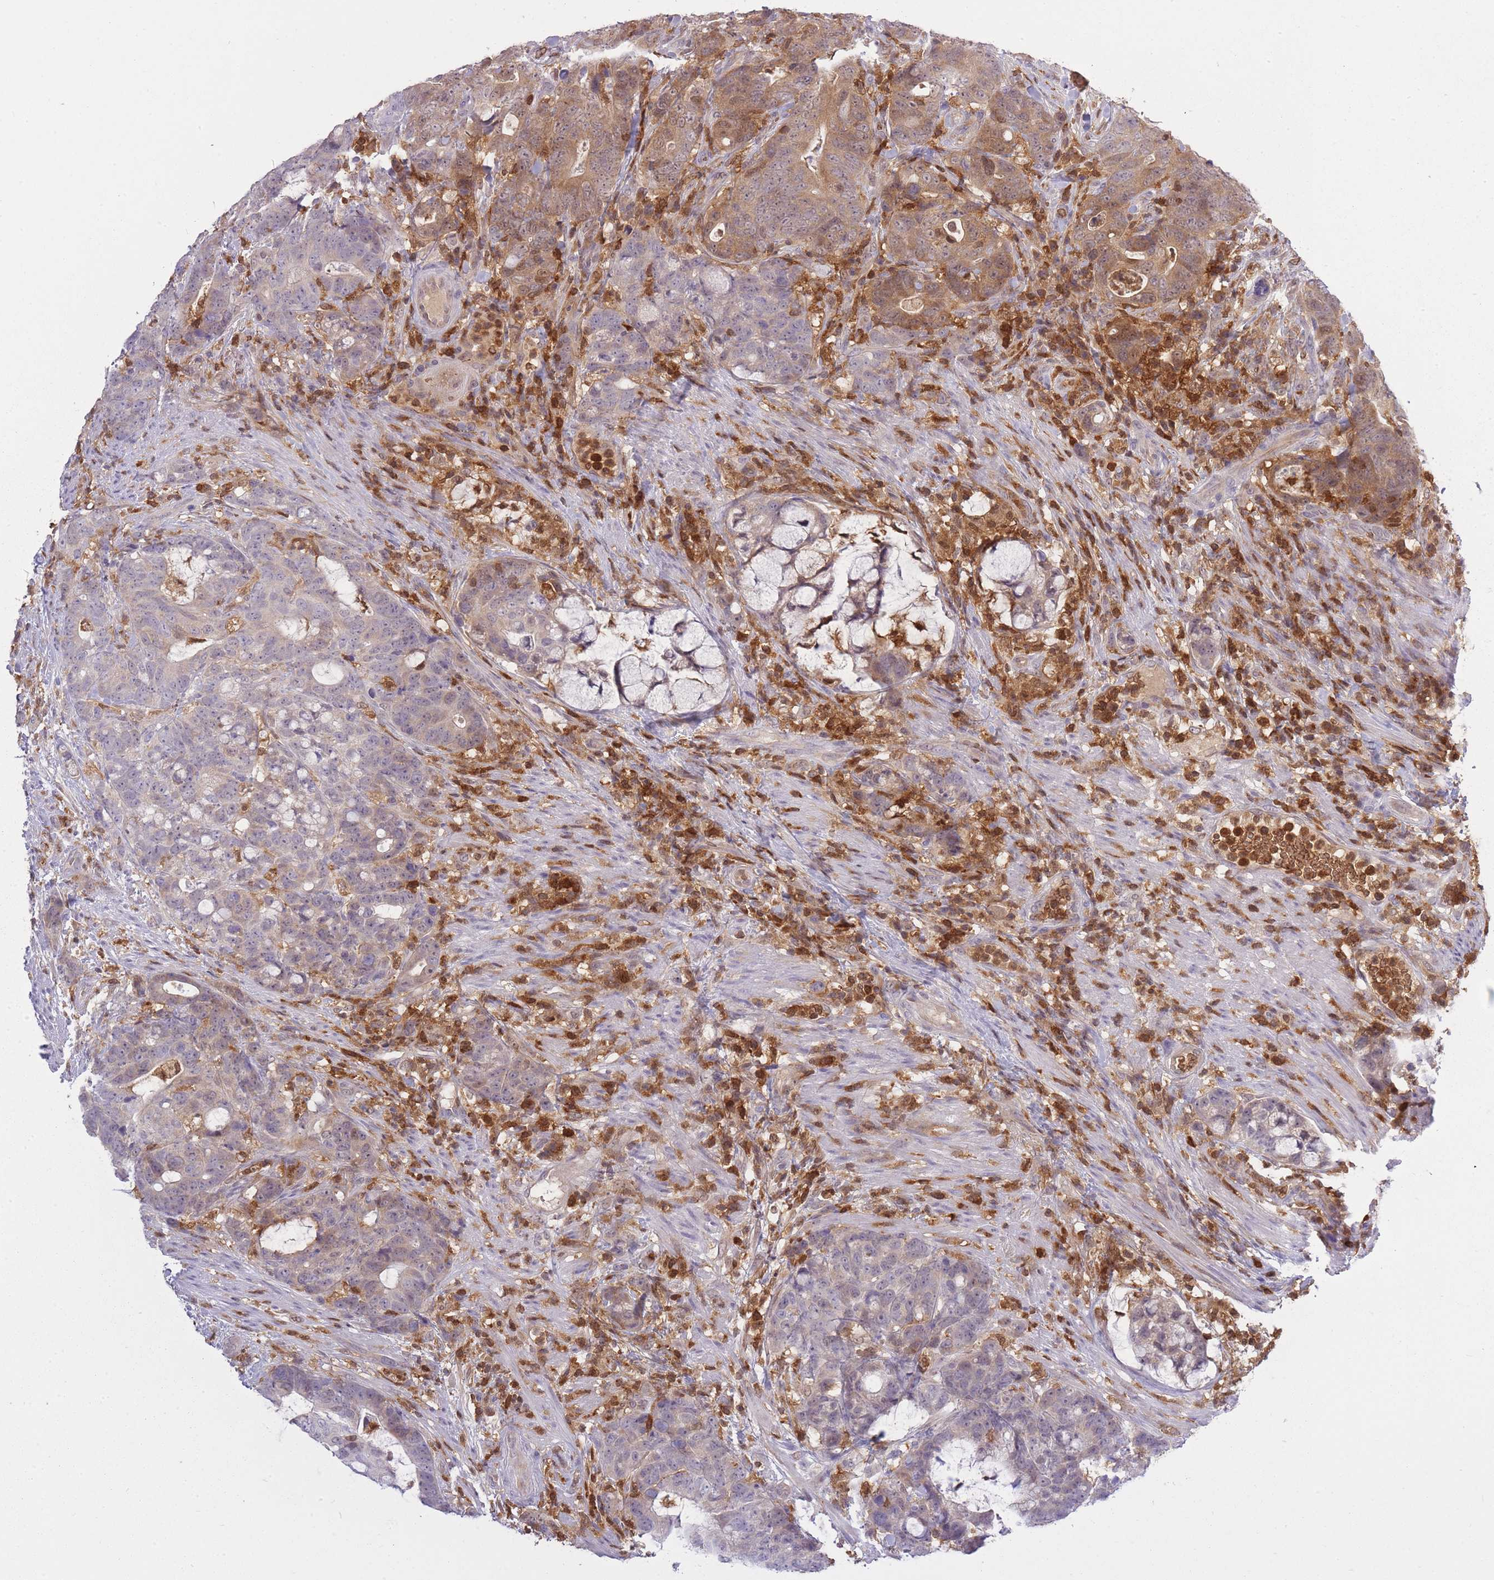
{"staining": {"intensity": "moderate", "quantity": "<25%", "location": "cytoplasmic/membranous,nuclear"}, "tissue": "colorectal cancer", "cell_type": "Tumor cells", "image_type": "cancer", "snomed": [{"axis": "morphology", "description": "Adenocarcinoma, NOS"}, {"axis": "topography", "description": "Colon"}], "caption": "Approximately <25% of tumor cells in colorectal cancer show moderate cytoplasmic/membranous and nuclear protein staining as visualized by brown immunohistochemical staining.", "gene": "CXorf38", "patient": {"sex": "female", "age": 82}}